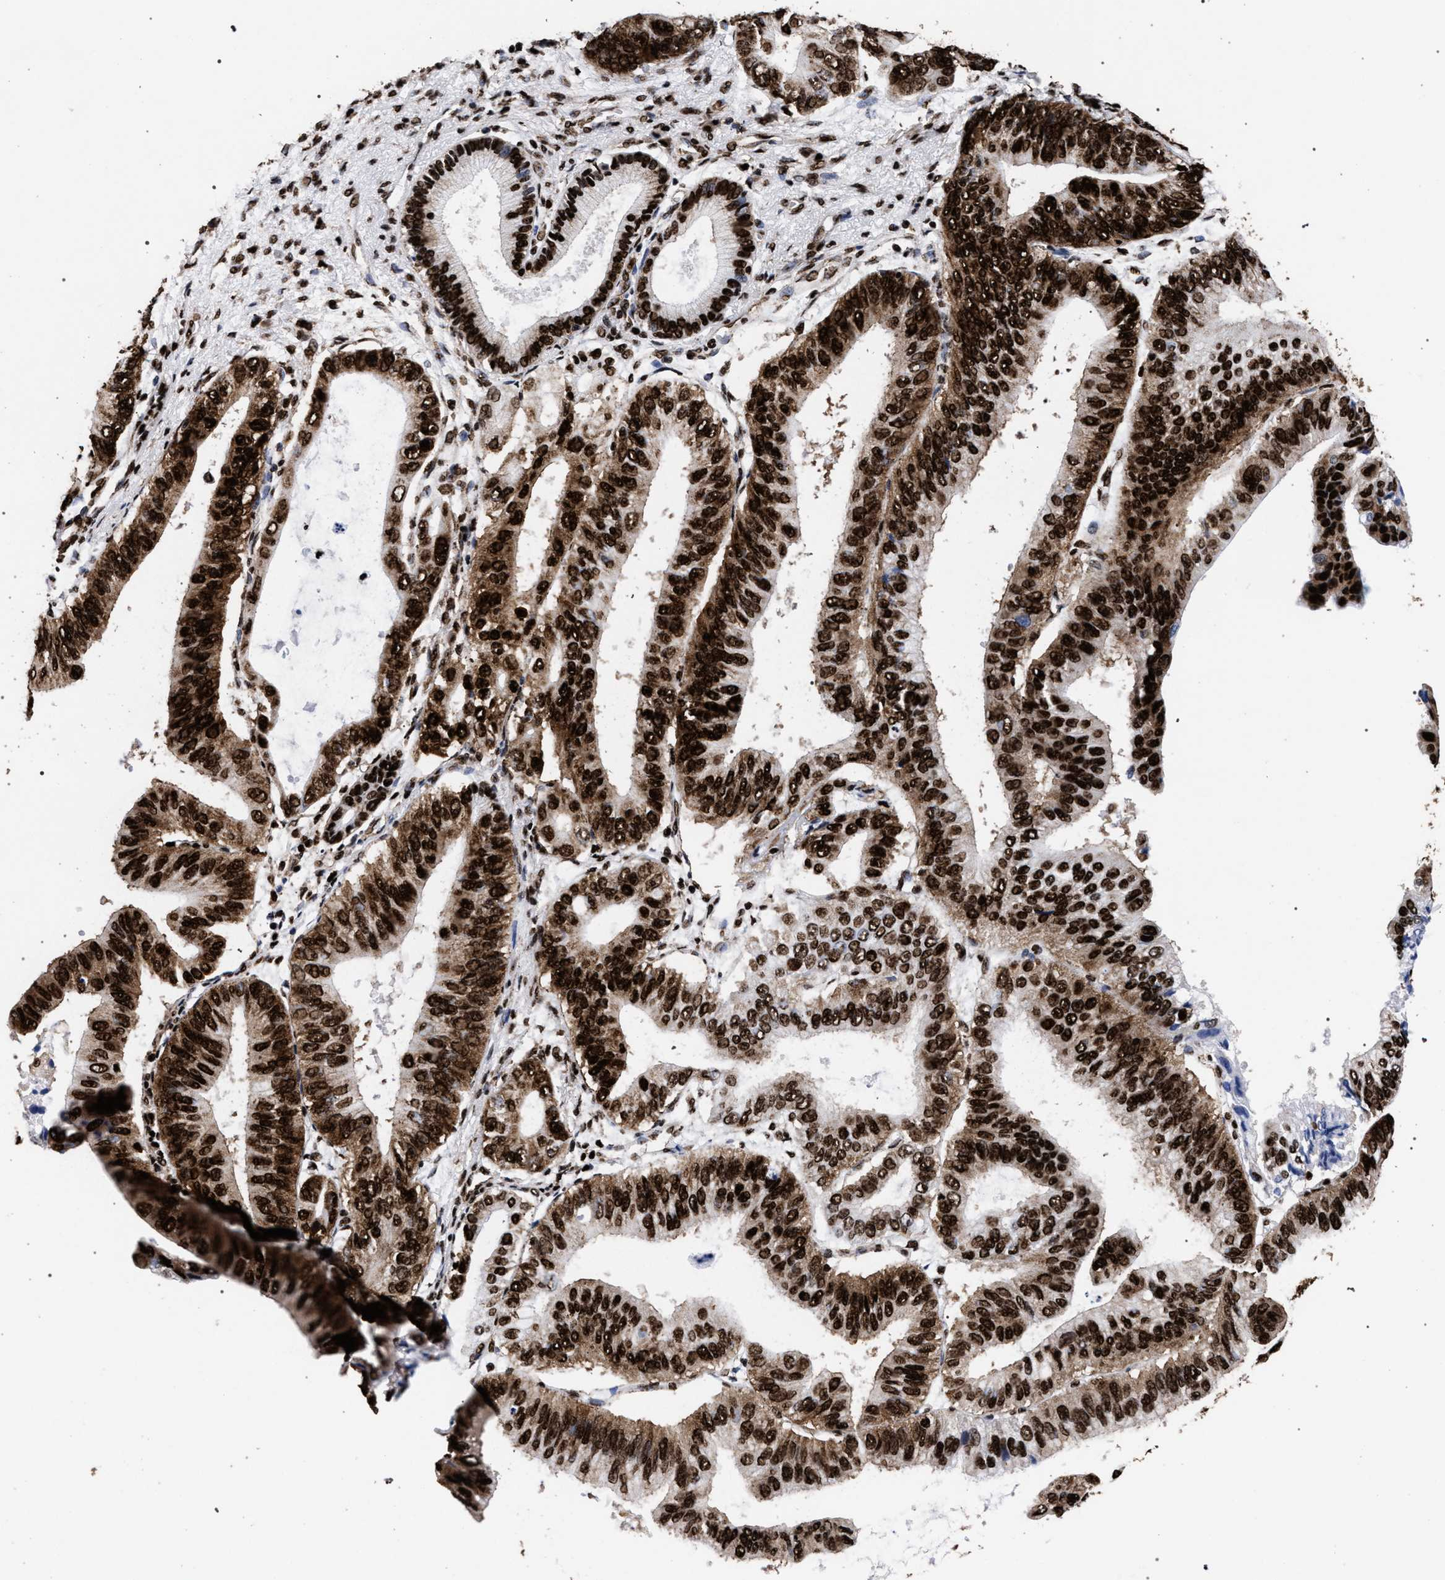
{"staining": {"intensity": "strong", "quantity": ">75%", "location": "cytoplasmic/membranous,nuclear"}, "tissue": "pancreatic cancer", "cell_type": "Tumor cells", "image_type": "cancer", "snomed": [{"axis": "morphology", "description": "Adenocarcinoma, NOS"}, {"axis": "topography", "description": "Pancreas"}], "caption": "Pancreatic adenocarcinoma stained for a protein demonstrates strong cytoplasmic/membranous and nuclear positivity in tumor cells. (Brightfield microscopy of DAB IHC at high magnification).", "gene": "HNRNPA1", "patient": {"sex": "male", "age": 77}}